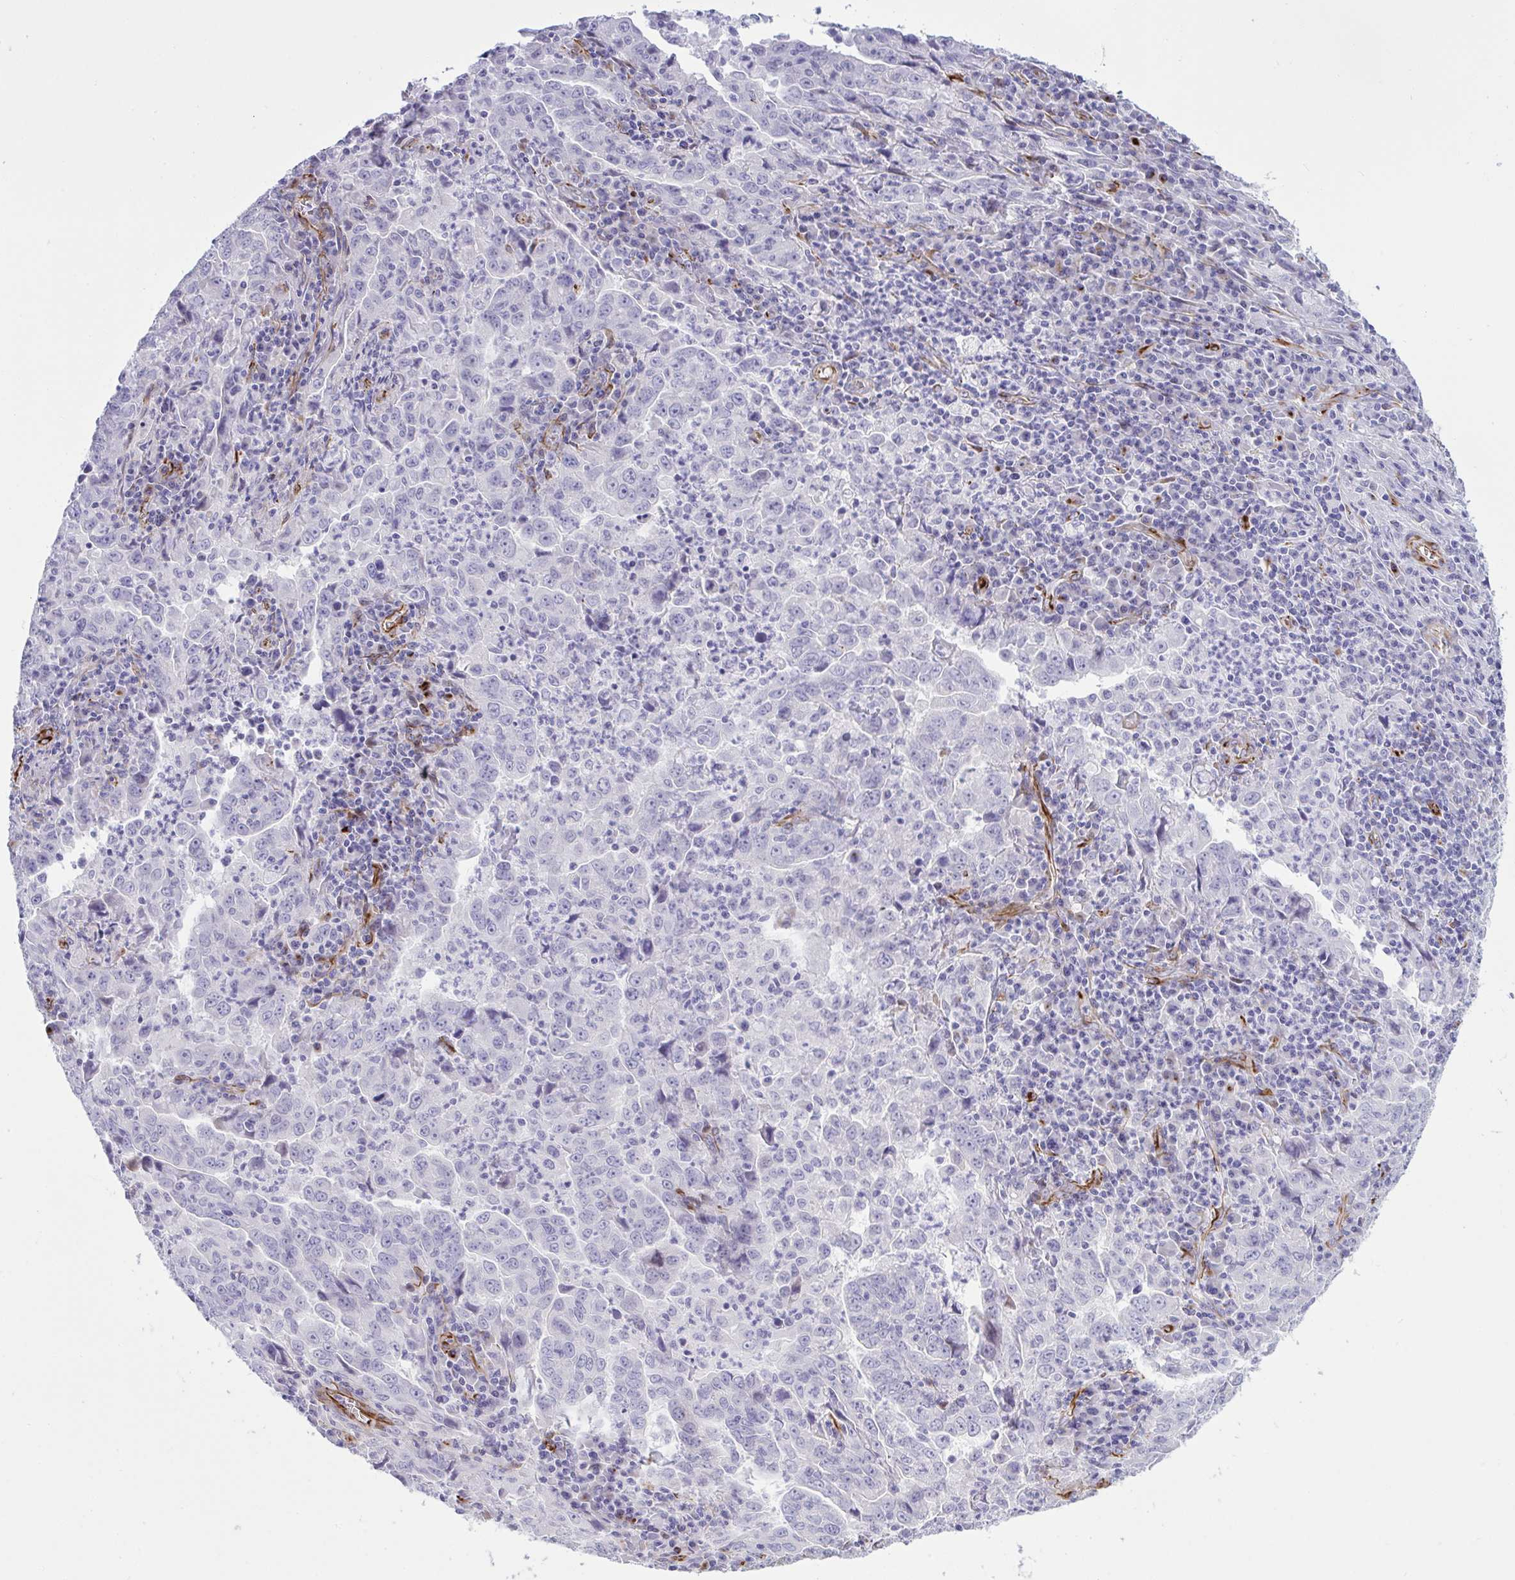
{"staining": {"intensity": "negative", "quantity": "none", "location": "none"}, "tissue": "lung cancer", "cell_type": "Tumor cells", "image_type": "cancer", "snomed": [{"axis": "morphology", "description": "Adenocarcinoma, NOS"}, {"axis": "topography", "description": "Lung"}], "caption": "High power microscopy photomicrograph of an immunohistochemistry (IHC) histopathology image of lung adenocarcinoma, revealing no significant expression in tumor cells.", "gene": "SLC35B1", "patient": {"sex": "male", "age": 67}}